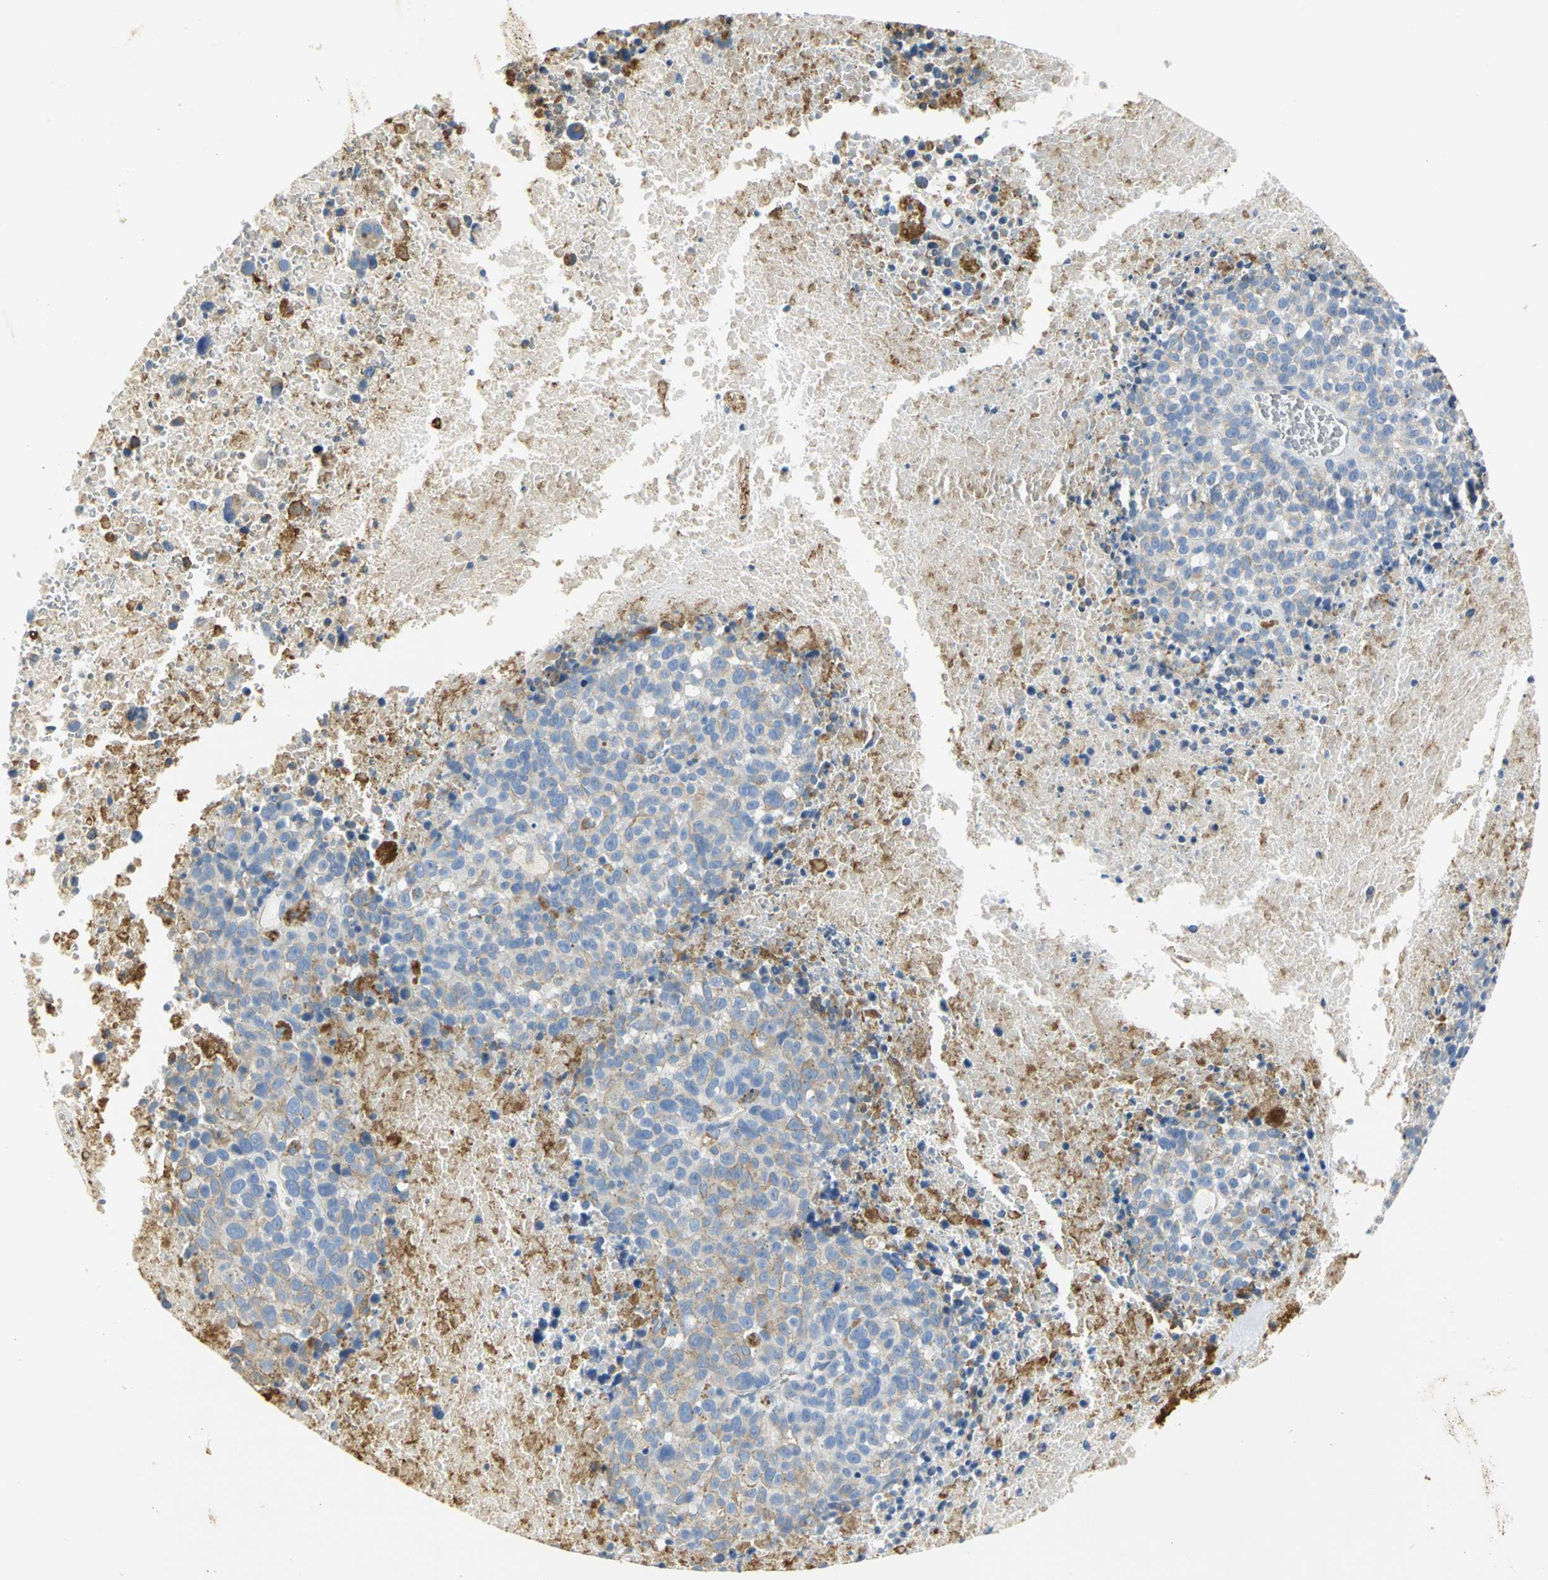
{"staining": {"intensity": "weak", "quantity": "25%-75%", "location": "cytoplasmic/membranous"}, "tissue": "melanoma", "cell_type": "Tumor cells", "image_type": "cancer", "snomed": [{"axis": "morphology", "description": "Malignant melanoma, Metastatic site"}, {"axis": "topography", "description": "Cerebral cortex"}], "caption": "A brown stain labels weak cytoplasmic/membranous staining of a protein in melanoma tumor cells.", "gene": "GNRH2", "patient": {"sex": "female", "age": 52}}